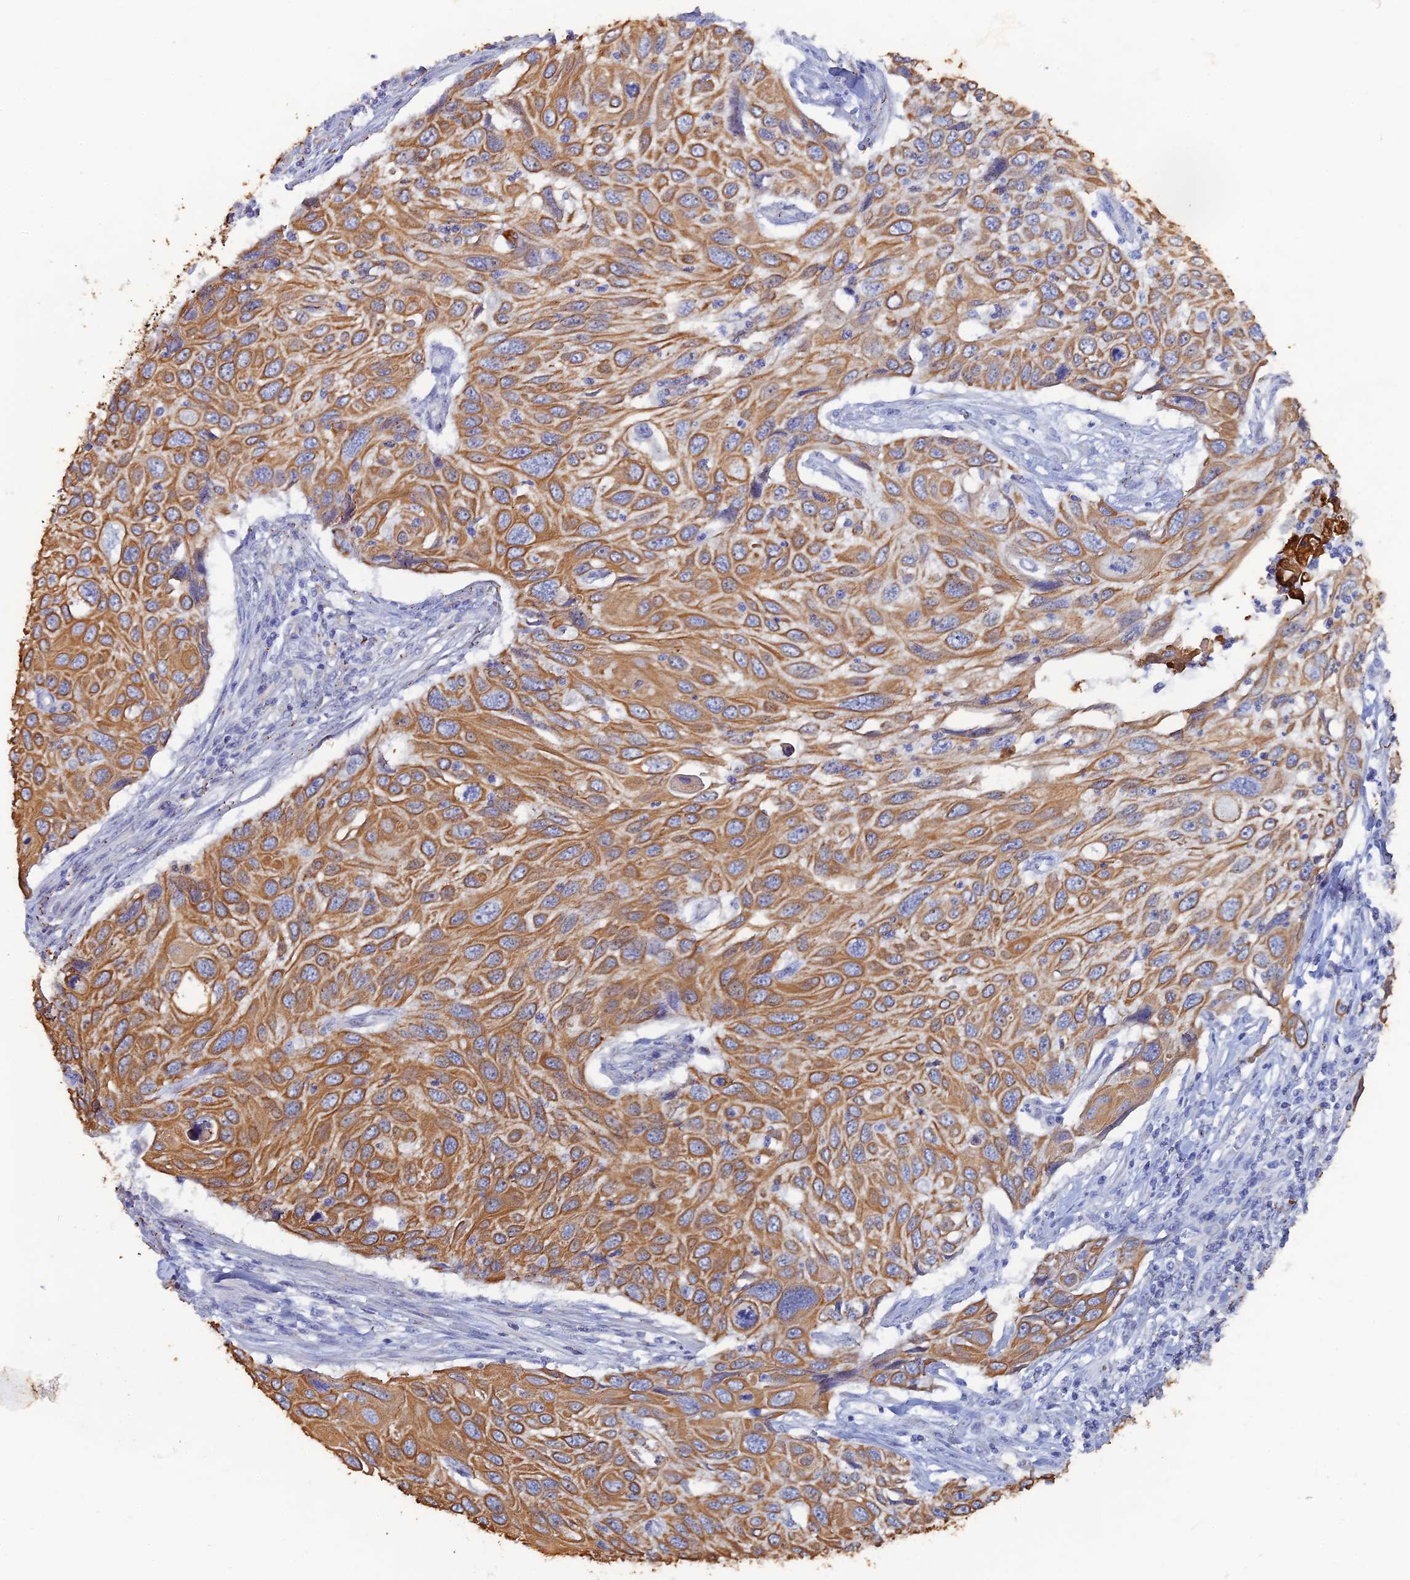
{"staining": {"intensity": "moderate", "quantity": ">75%", "location": "cytoplasmic/membranous"}, "tissue": "cervical cancer", "cell_type": "Tumor cells", "image_type": "cancer", "snomed": [{"axis": "morphology", "description": "Squamous cell carcinoma, NOS"}, {"axis": "topography", "description": "Cervix"}], "caption": "Cervical cancer (squamous cell carcinoma) stained for a protein demonstrates moderate cytoplasmic/membranous positivity in tumor cells.", "gene": "SRFBP1", "patient": {"sex": "female", "age": 70}}